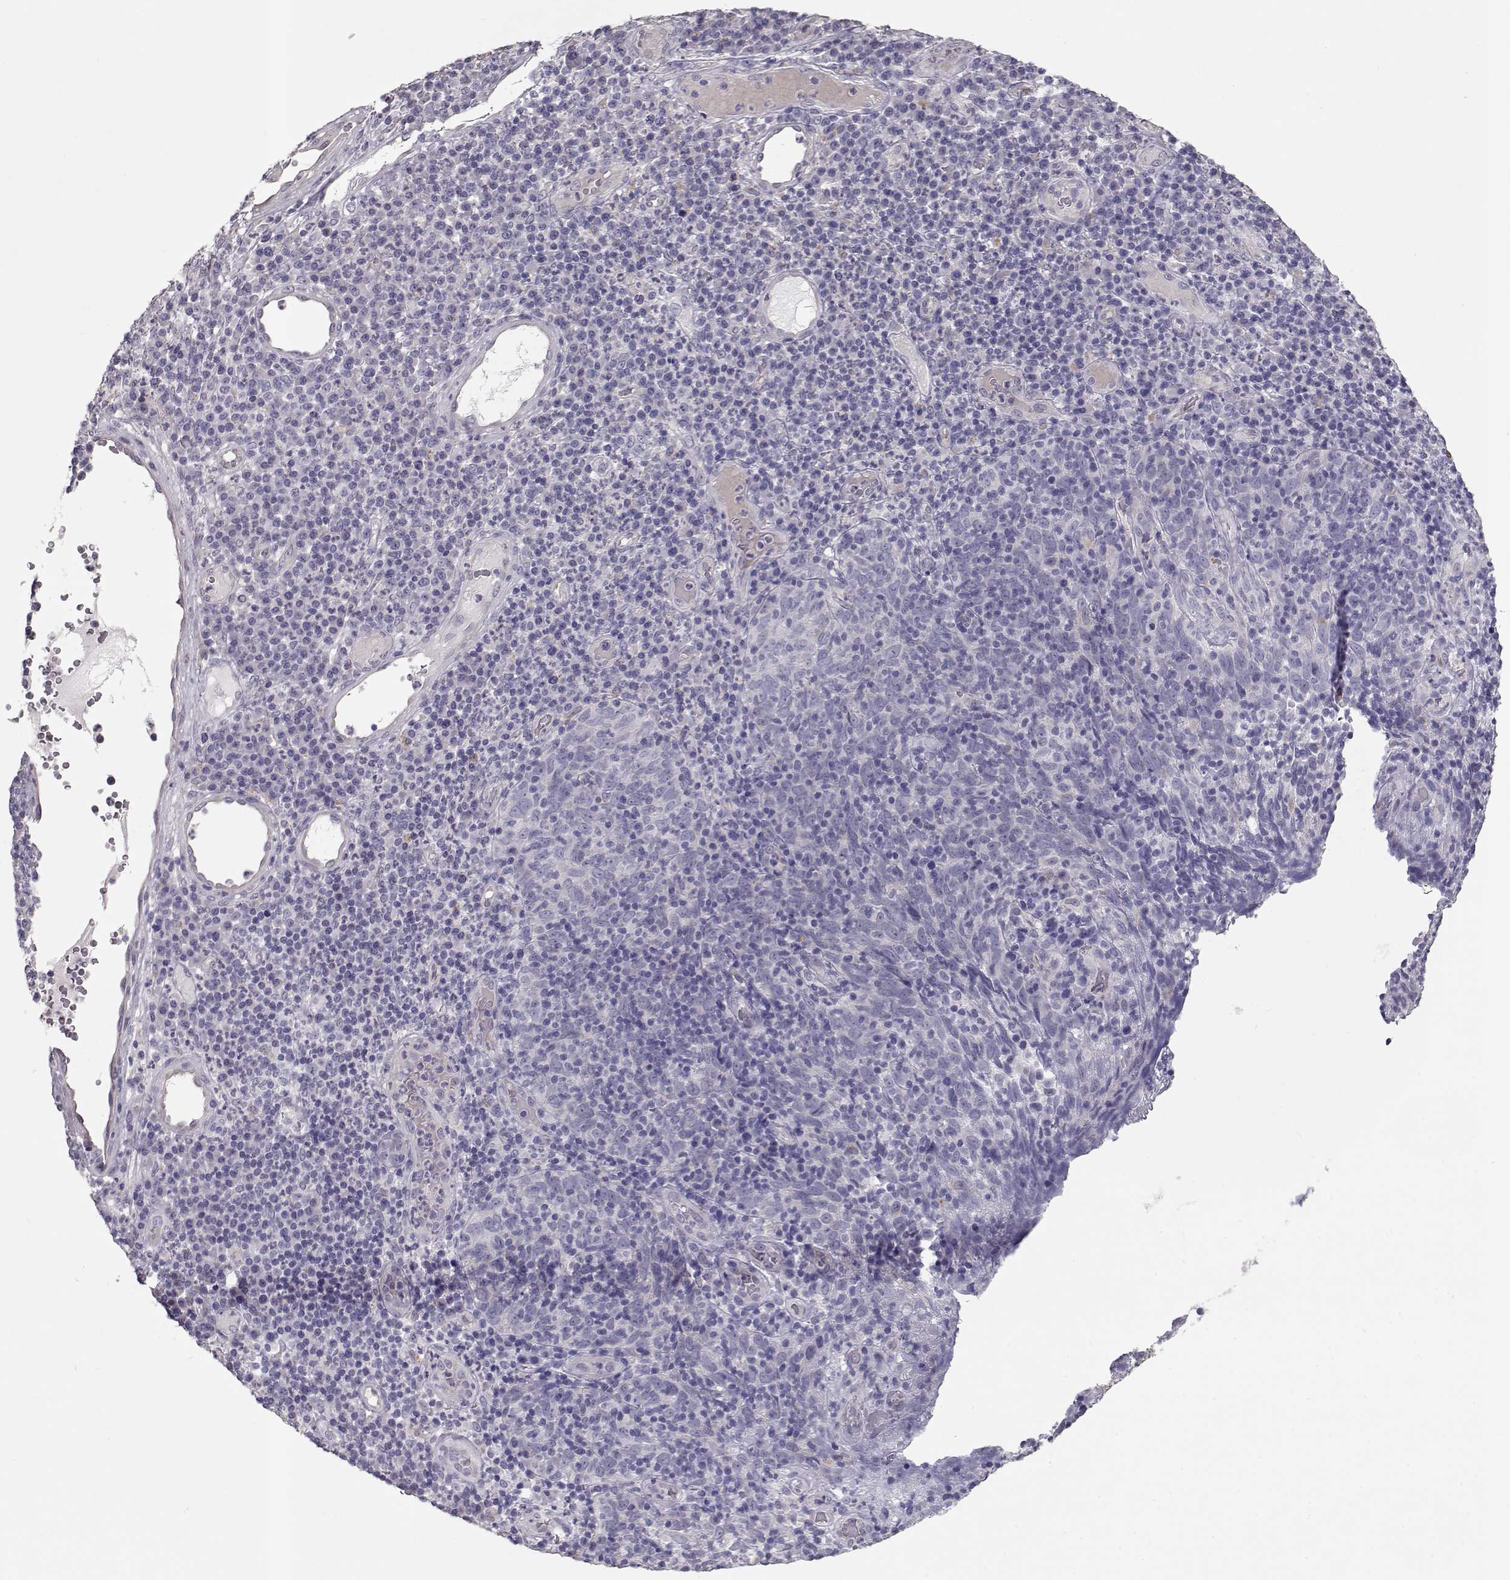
{"staining": {"intensity": "negative", "quantity": "none", "location": "none"}, "tissue": "skin cancer", "cell_type": "Tumor cells", "image_type": "cancer", "snomed": [{"axis": "morphology", "description": "Squamous cell carcinoma, NOS"}, {"axis": "topography", "description": "Skin"}, {"axis": "topography", "description": "Anal"}], "caption": "The micrograph reveals no significant positivity in tumor cells of skin cancer.", "gene": "SLC18A1", "patient": {"sex": "female", "age": 51}}